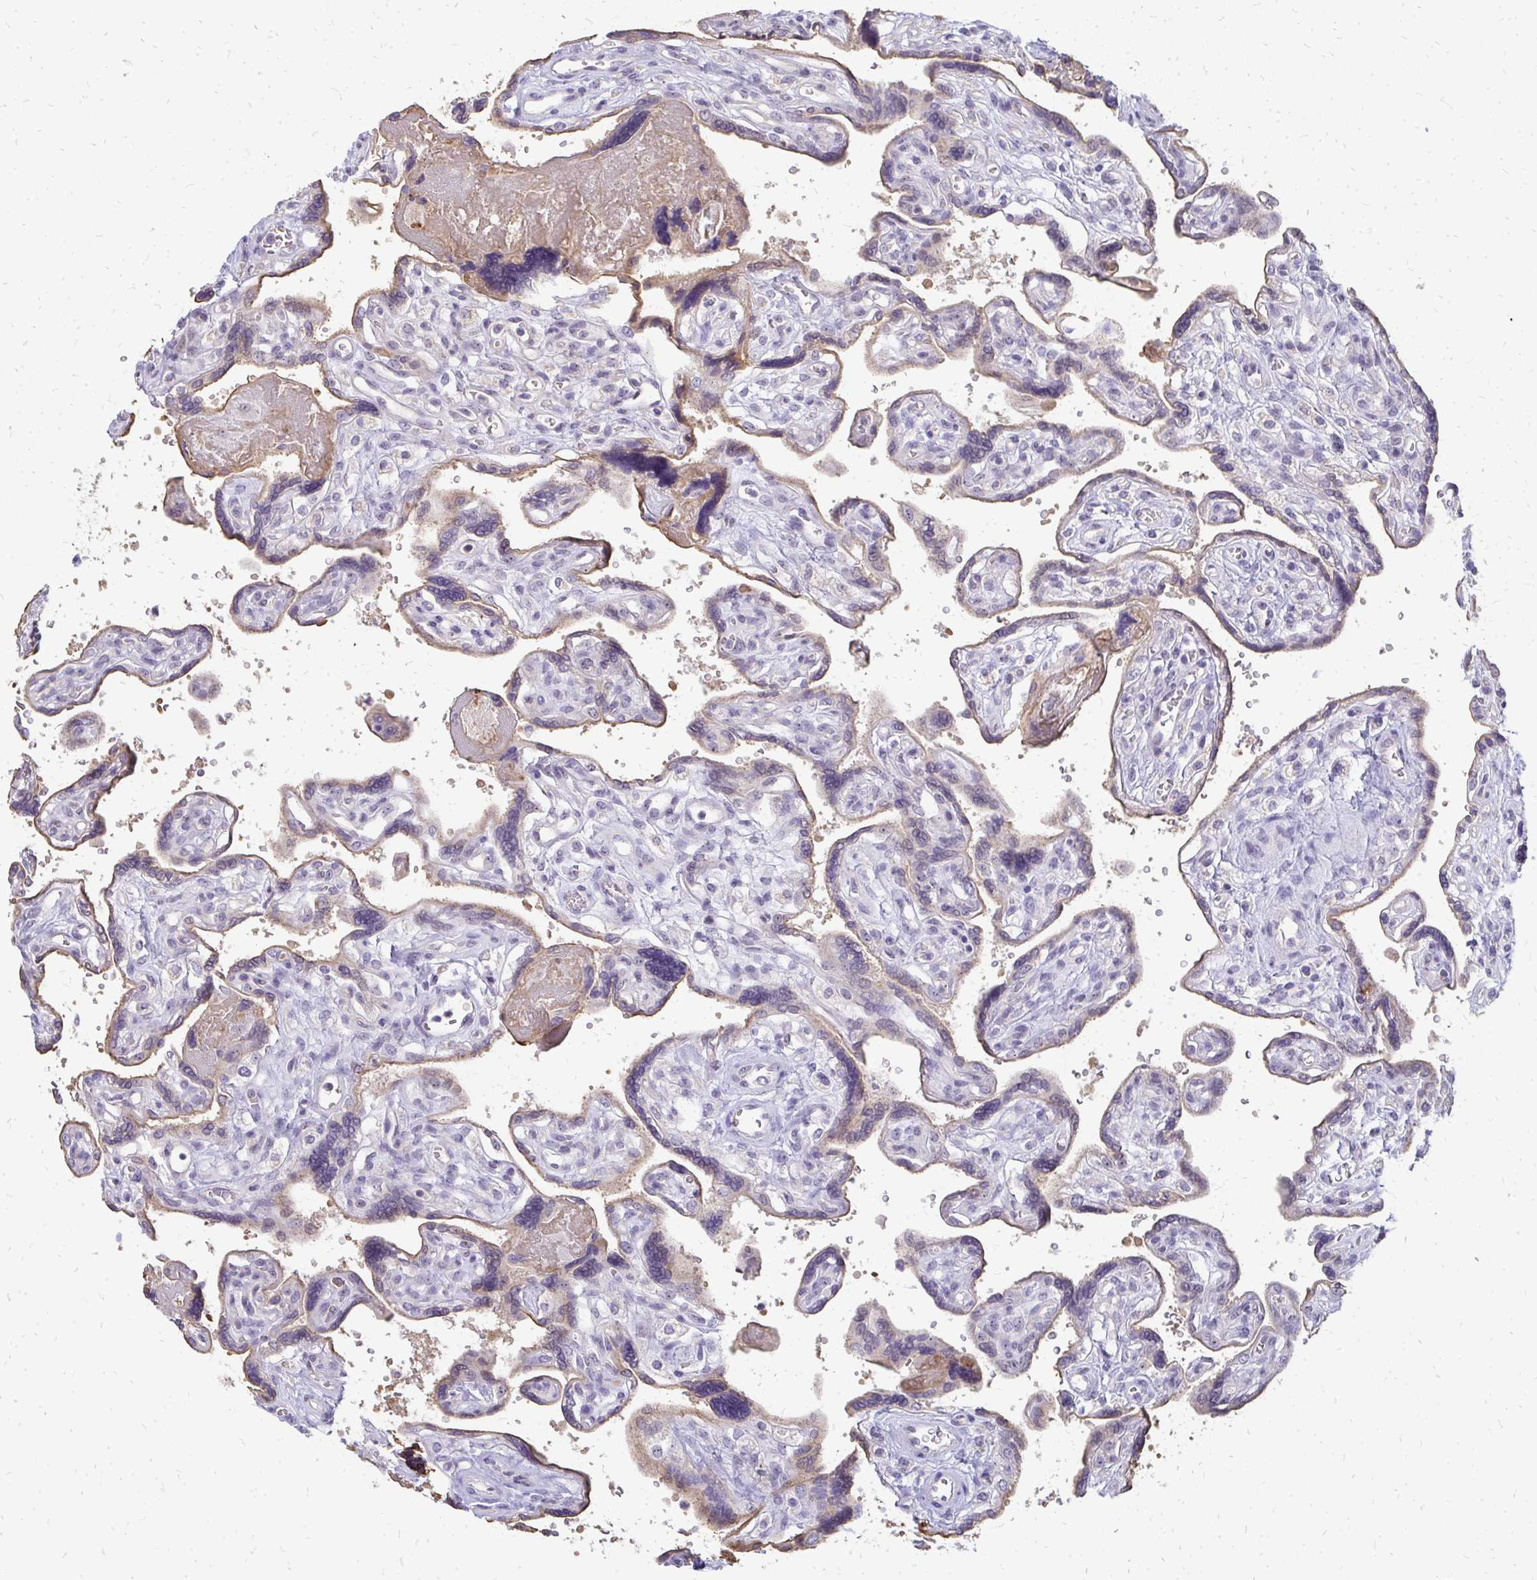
{"staining": {"intensity": "weak", "quantity": "25%-75%", "location": "cytoplasmic/membranous"}, "tissue": "placenta", "cell_type": "Trophoblastic cells", "image_type": "normal", "snomed": [{"axis": "morphology", "description": "Normal tissue, NOS"}, {"axis": "topography", "description": "Placenta"}], "caption": "Immunohistochemistry of unremarkable human placenta exhibits low levels of weak cytoplasmic/membranous expression in approximately 25%-75% of trophoblastic cells.", "gene": "FAM9A", "patient": {"sex": "female", "age": 39}}